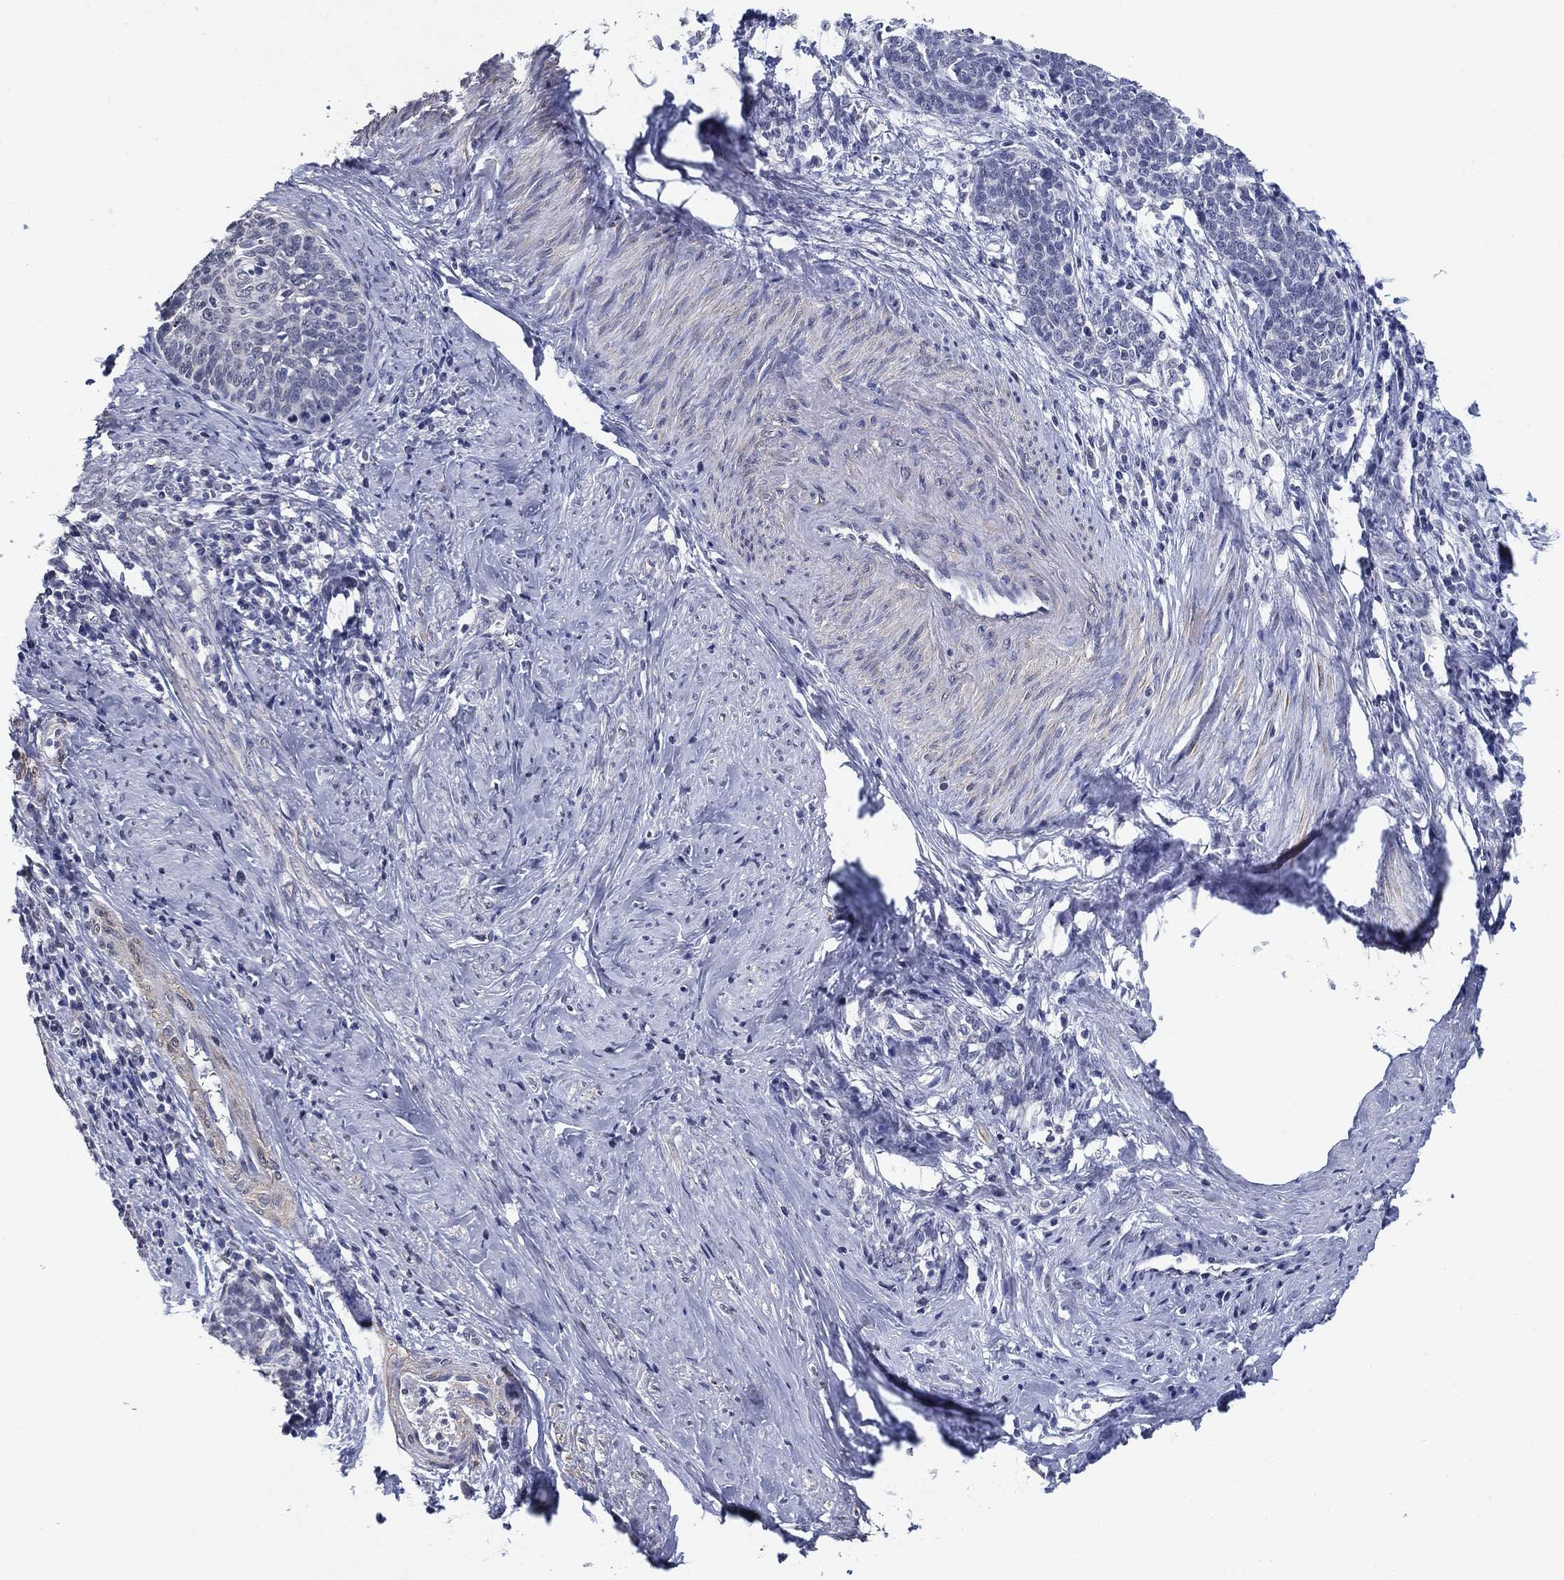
{"staining": {"intensity": "negative", "quantity": "none", "location": "none"}, "tissue": "cervical cancer", "cell_type": "Tumor cells", "image_type": "cancer", "snomed": [{"axis": "morphology", "description": "Normal tissue, NOS"}, {"axis": "morphology", "description": "Squamous cell carcinoma, NOS"}, {"axis": "topography", "description": "Cervix"}], "caption": "Photomicrograph shows no protein positivity in tumor cells of squamous cell carcinoma (cervical) tissue.", "gene": "OTUB2", "patient": {"sex": "female", "age": 39}}